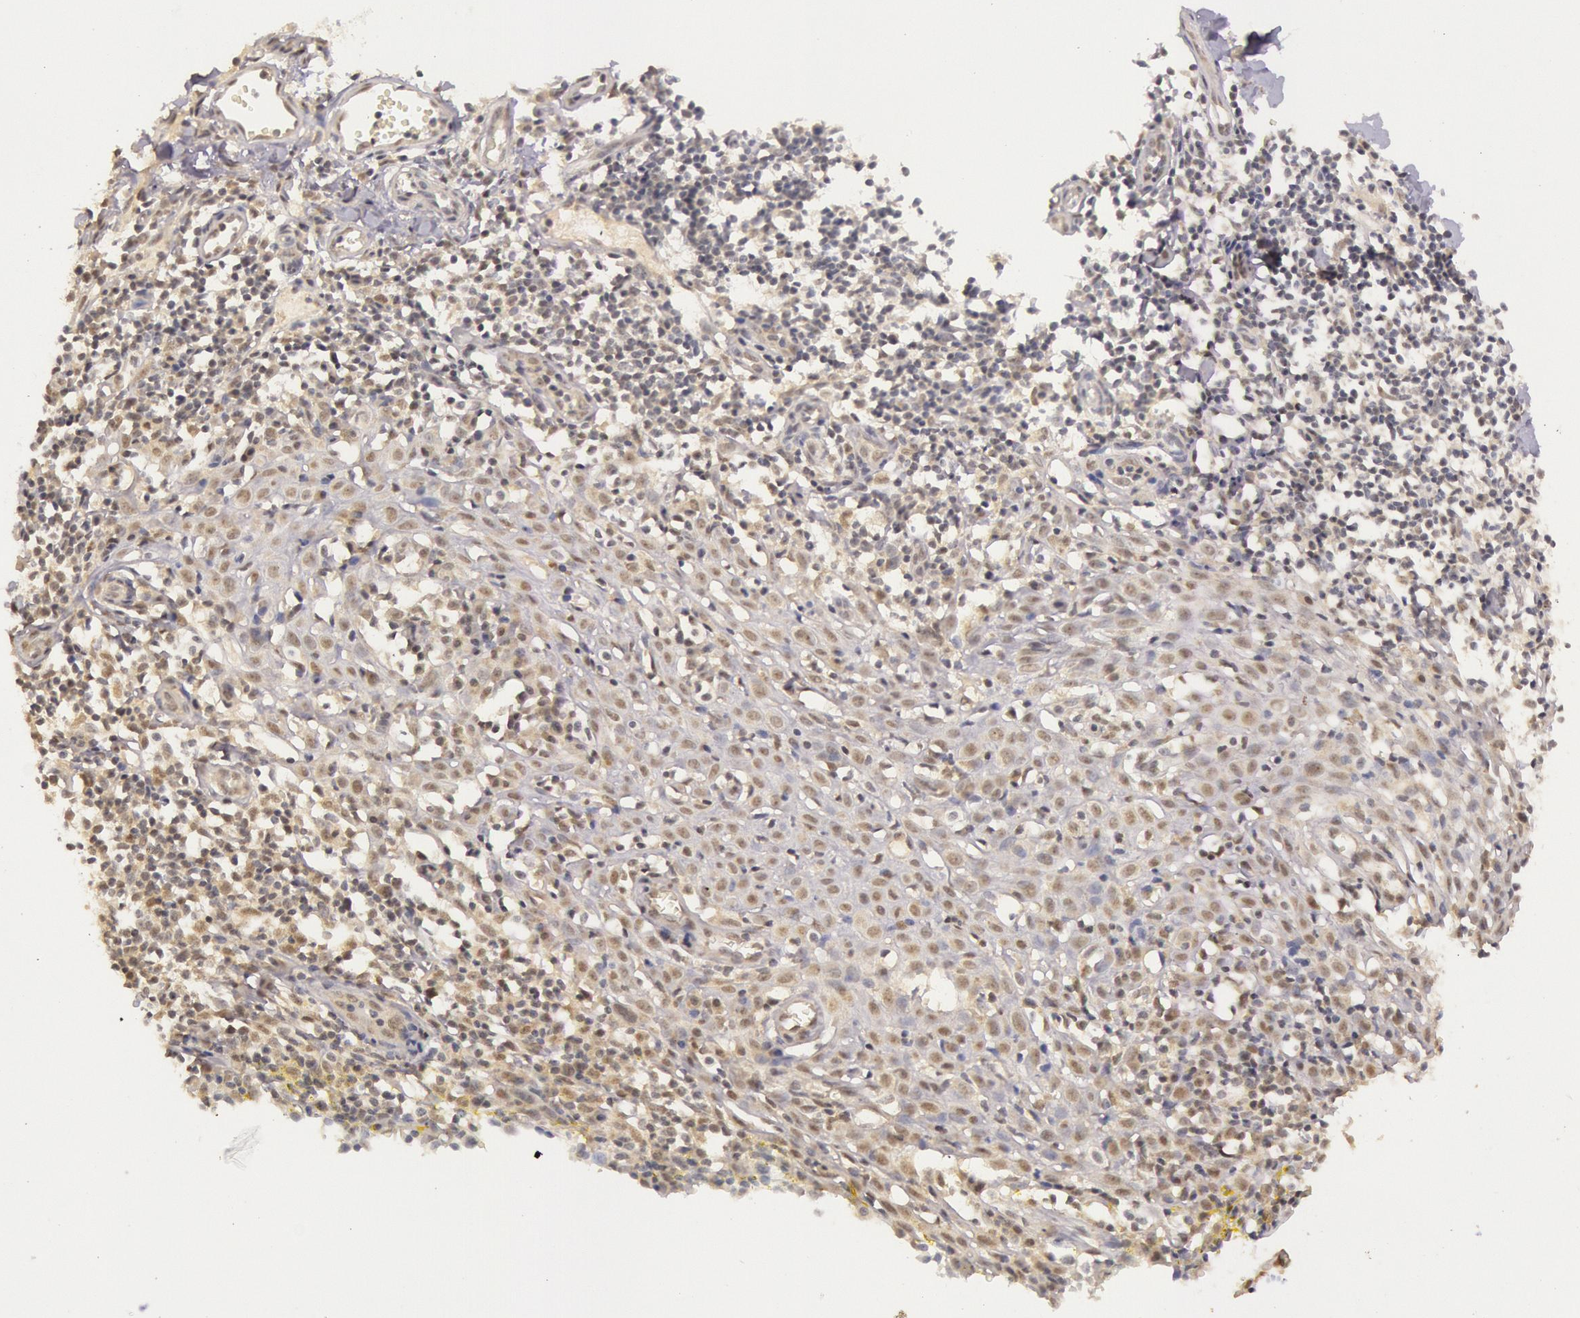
{"staining": {"intensity": "weak", "quantity": "25%-75%", "location": "cytoplasmic/membranous"}, "tissue": "melanoma", "cell_type": "Tumor cells", "image_type": "cancer", "snomed": [{"axis": "morphology", "description": "Malignant melanoma, NOS"}, {"axis": "topography", "description": "Skin"}], "caption": "Tumor cells demonstrate low levels of weak cytoplasmic/membranous staining in about 25%-75% of cells in human malignant melanoma.", "gene": "RTL10", "patient": {"sex": "female", "age": 52}}